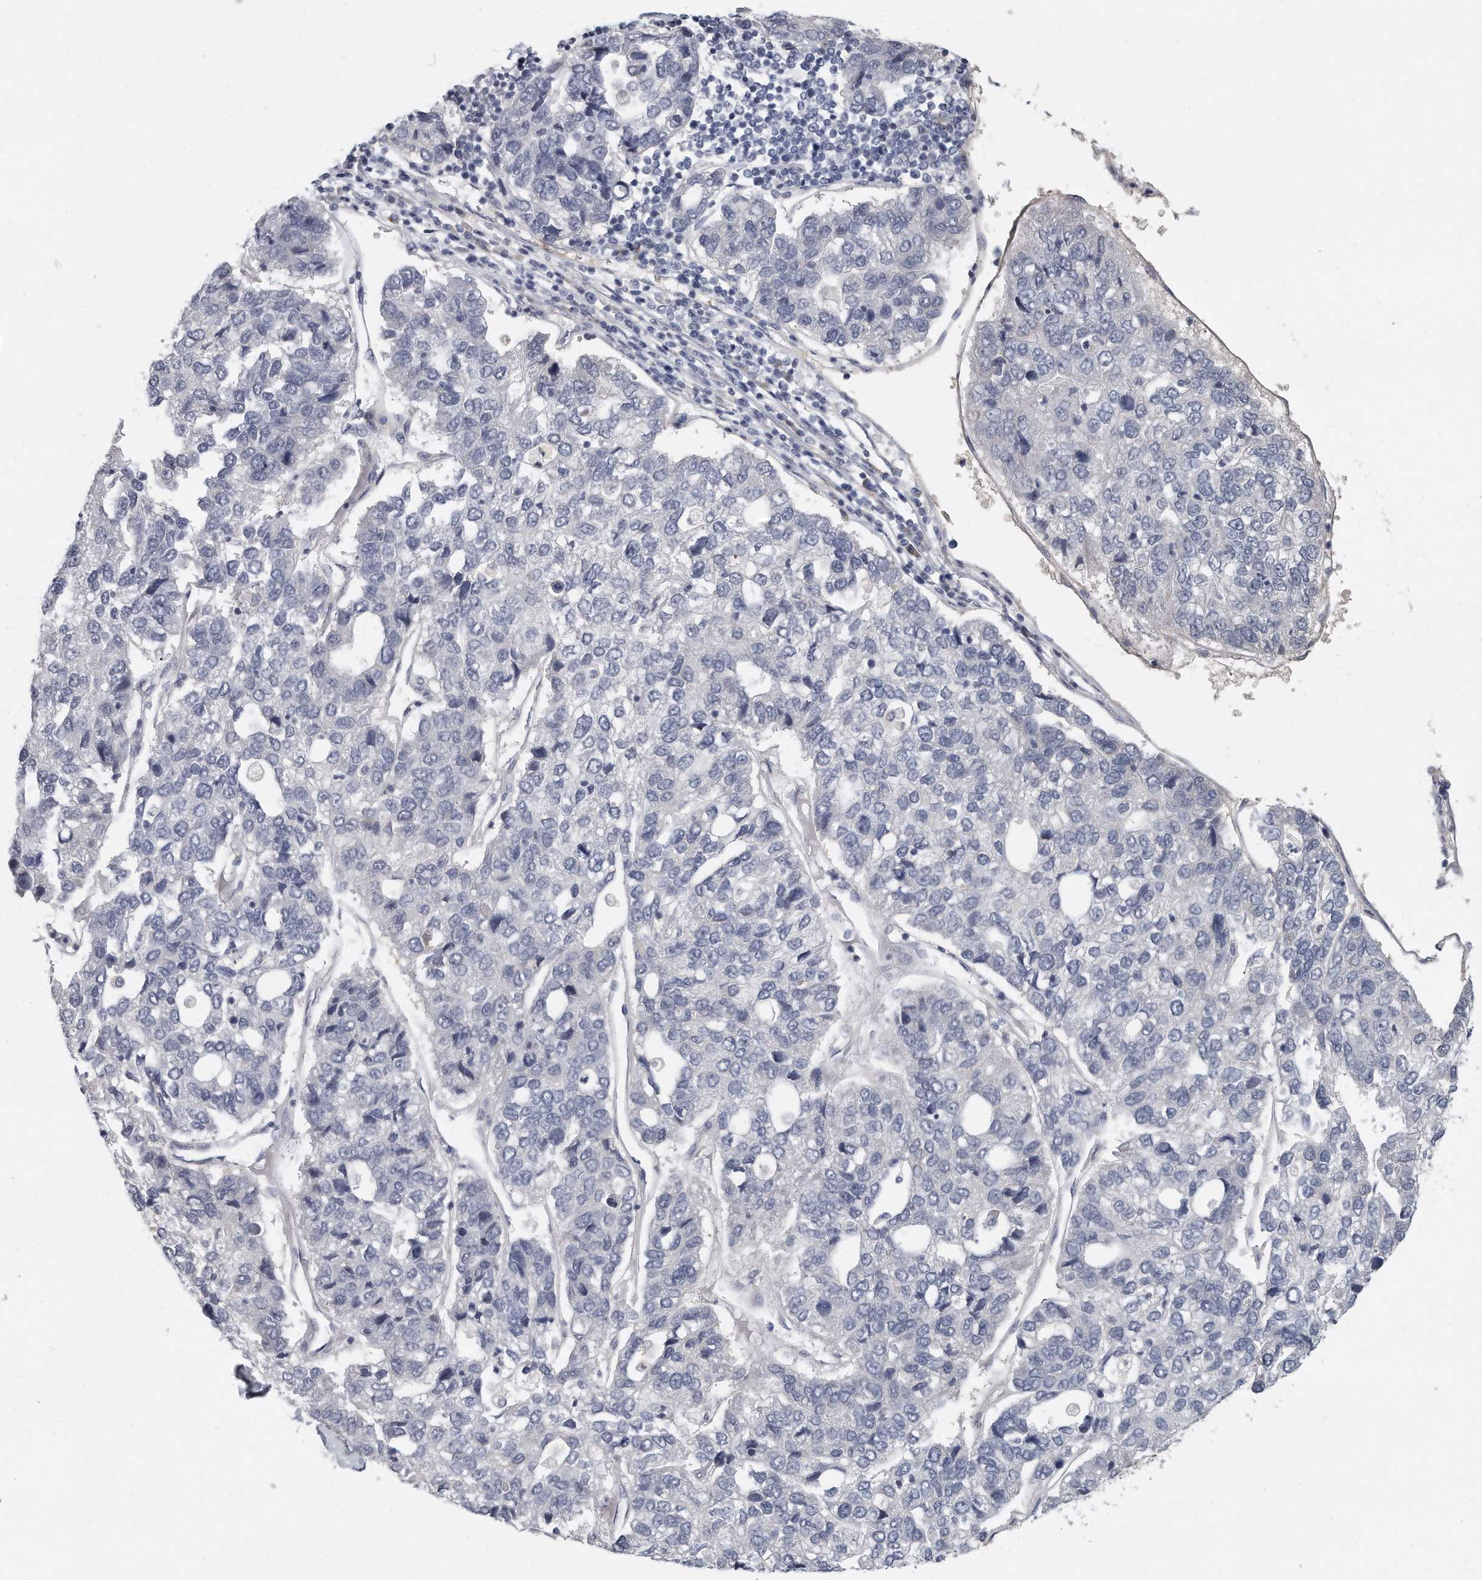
{"staining": {"intensity": "negative", "quantity": "none", "location": "none"}, "tissue": "pancreatic cancer", "cell_type": "Tumor cells", "image_type": "cancer", "snomed": [{"axis": "morphology", "description": "Adenocarcinoma, NOS"}, {"axis": "topography", "description": "Pancreas"}], "caption": "This is an IHC micrograph of pancreatic cancer (adenocarcinoma). There is no expression in tumor cells.", "gene": "PLEKHA6", "patient": {"sex": "female", "age": 61}}